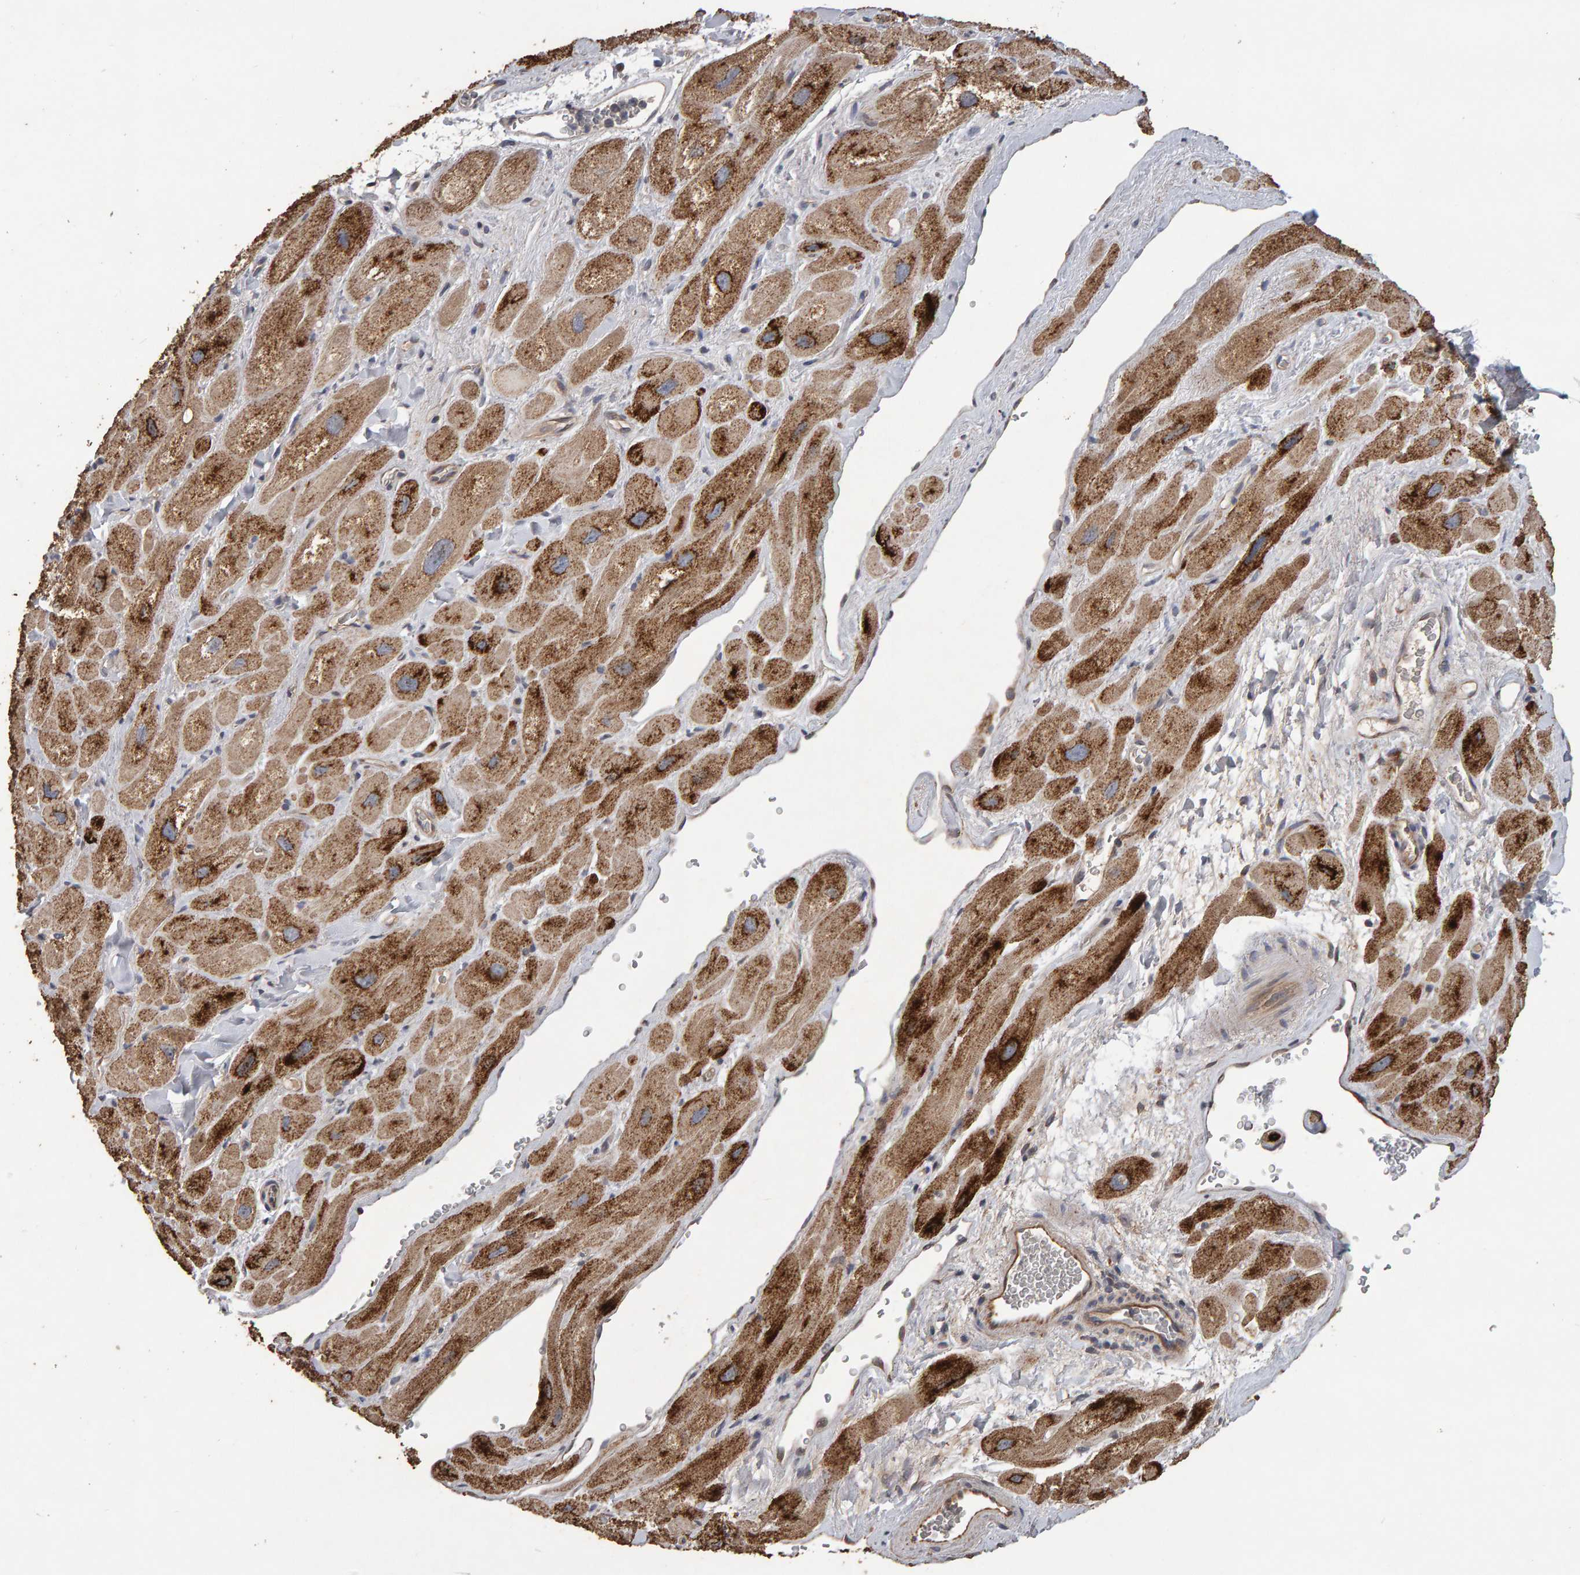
{"staining": {"intensity": "strong", "quantity": "25%-75%", "location": "cytoplasmic/membranous"}, "tissue": "heart muscle", "cell_type": "Cardiomyocytes", "image_type": "normal", "snomed": [{"axis": "morphology", "description": "Normal tissue, NOS"}, {"axis": "topography", "description": "Heart"}], "caption": "Protein staining of unremarkable heart muscle exhibits strong cytoplasmic/membranous staining in approximately 25%-75% of cardiomyocytes.", "gene": "COASY", "patient": {"sex": "male", "age": 49}}